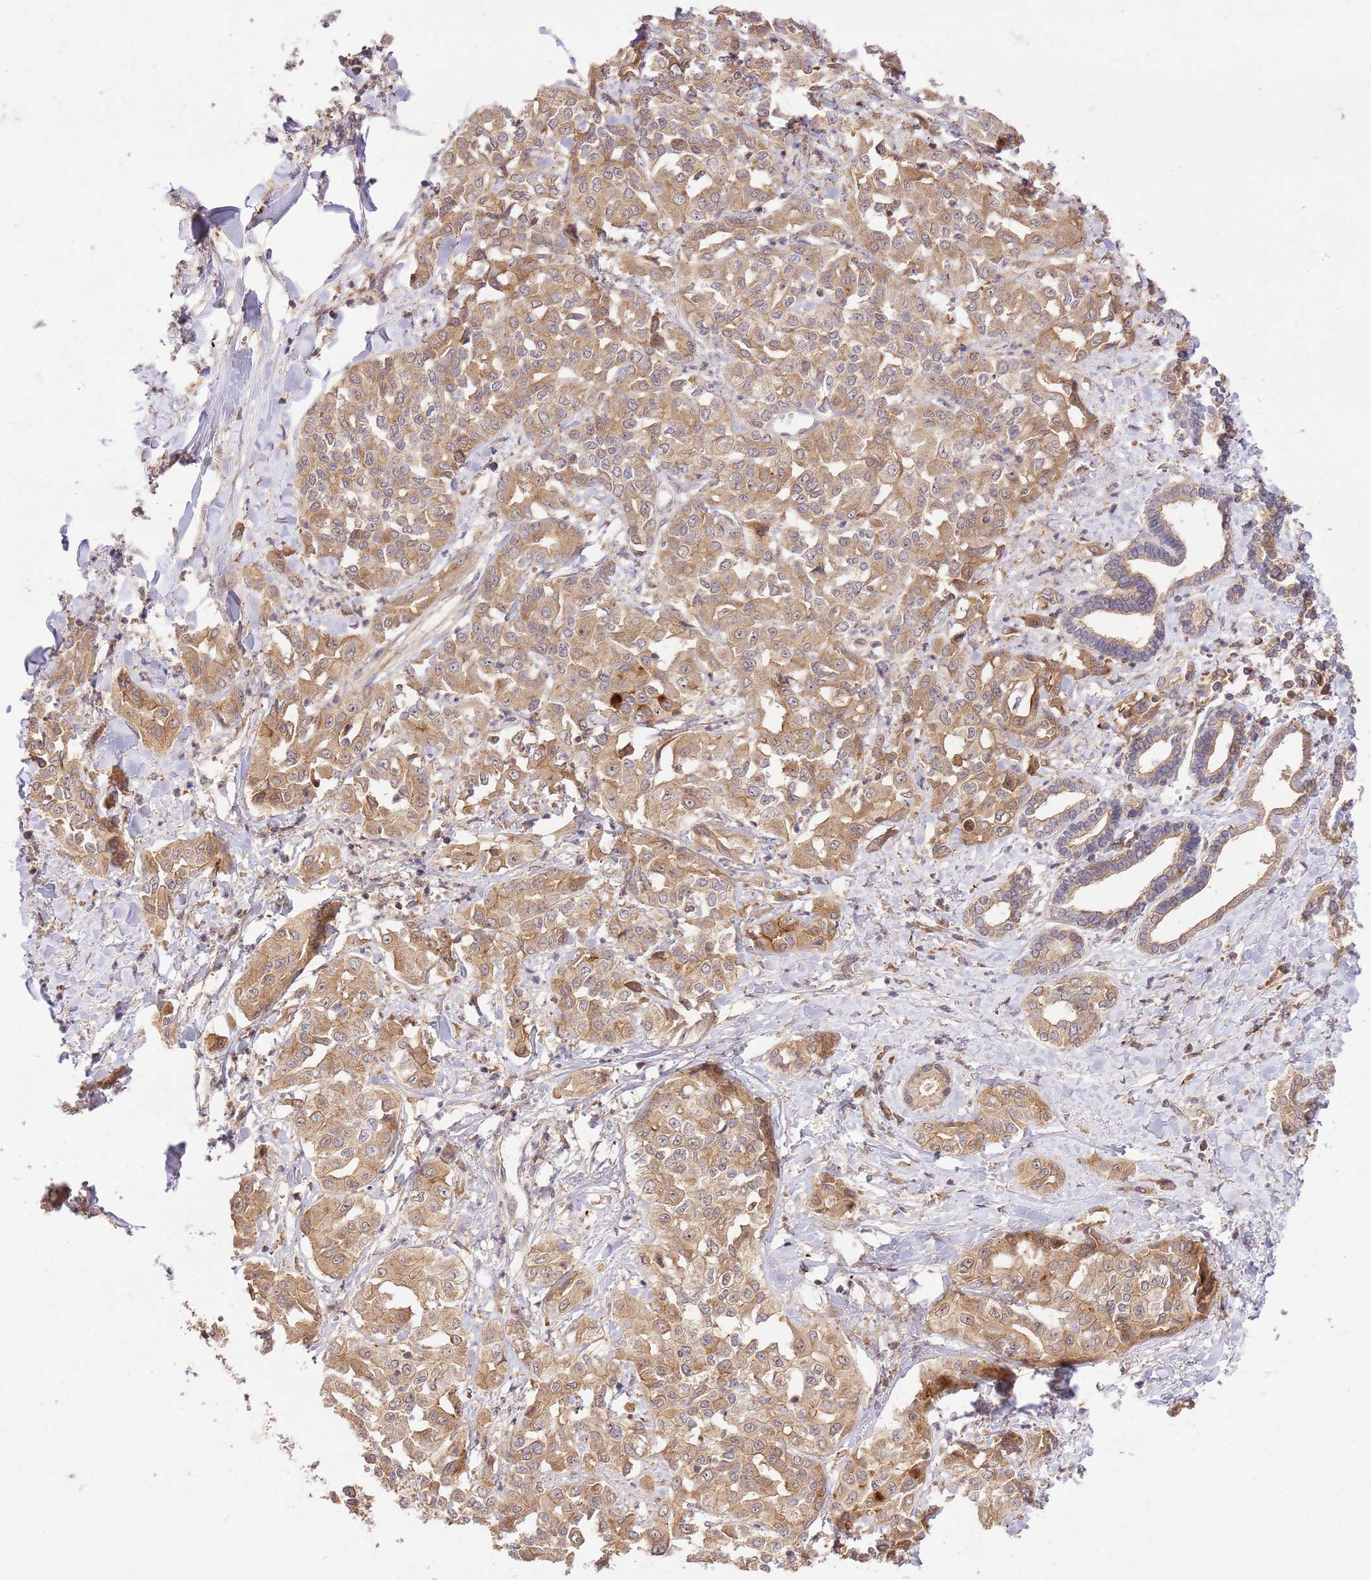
{"staining": {"intensity": "moderate", "quantity": ">75%", "location": "cytoplasmic/membranous"}, "tissue": "liver cancer", "cell_type": "Tumor cells", "image_type": "cancer", "snomed": [{"axis": "morphology", "description": "Cholangiocarcinoma"}, {"axis": "topography", "description": "Liver"}], "caption": "Liver cancer (cholangiocarcinoma) stained with a protein marker reveals moderate staining in tumor cells.", "gene": "GAREM1", "patient": {"sex": "female", "age": 77}}